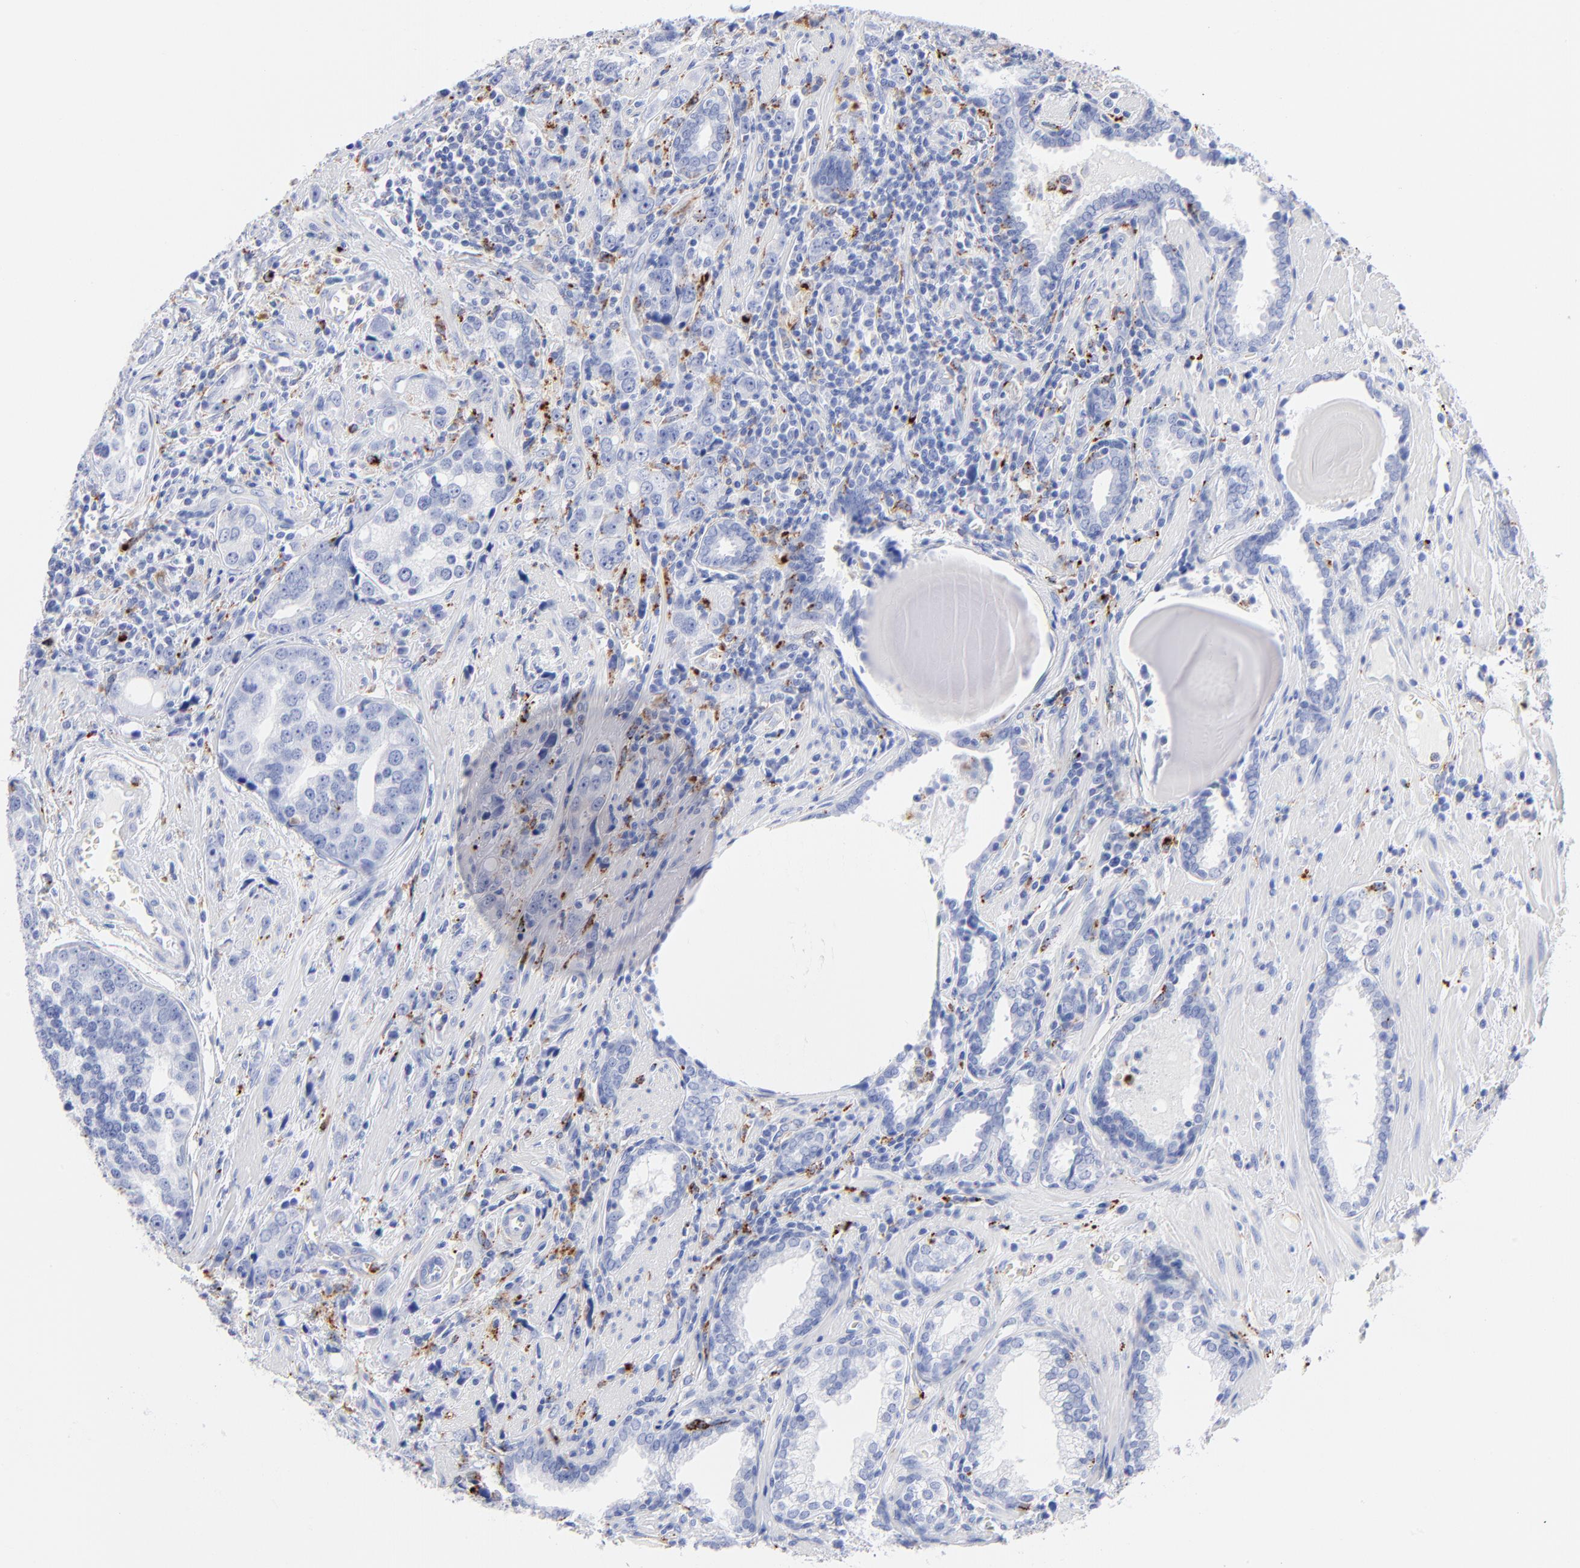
{"staining": {"intensity": "moderate", "quantity": "<25%", "location": "cytoplasmic/membranous"}, "tissue": "prostate cancer", "cell_type": "Tumor cells", "image_type": "cancer", "snomed": [{"axis": "morphology", "description": "Adenocarcinoma, High grade"}, {"axis": "topography", "description": "Prostate"}], "caption": "Tumor cells display low levels of moderate cytoplasmic/membranous positivity in about <25% of cells in adenocarcinoma (high-grade) (prostate). (Stains: DAB in brown, nuclei in blue, Microscopy: brightfield microscopy at high magnification).", "gene": "CPVL", "patient": {"sex": "male", "age": 71}}